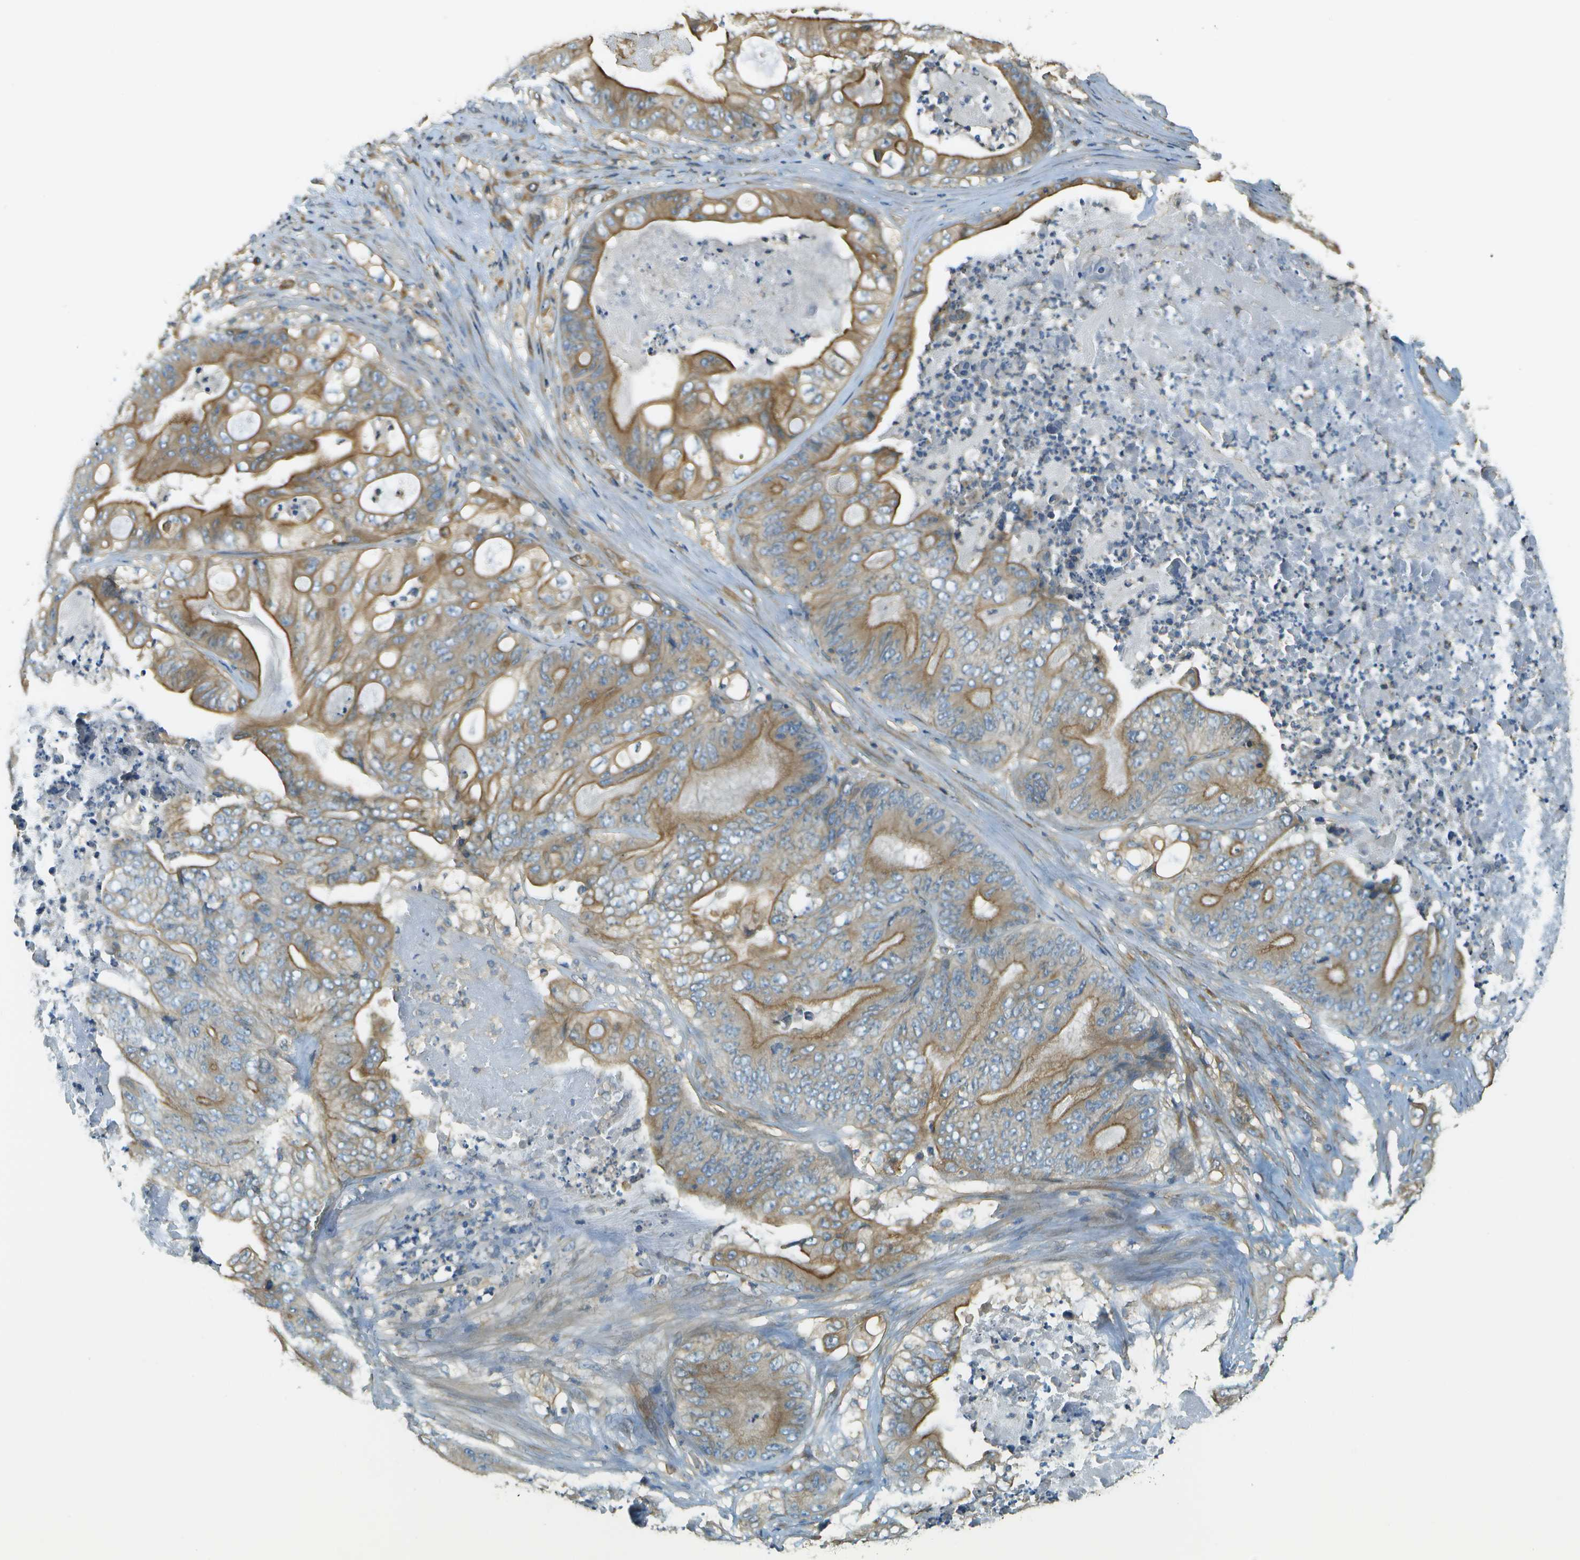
{"staining": {"intensity": "moderate", "quantity": "25%-75%", "location": "cytoplasmic/membranous"}, "tissue": "stomach cancer", "cell_type": "Tumor cells", "image_type": "cancer", "snomed": [{"axis": "morphology", "description": "Adenocarcinoma, NOS"}, {"axis": "topography", "description": "Stomach"}], "caption": "Human adenocarcinoma (stomach) stained for a protein (brown) displays moderate cytoplasmic/membranous positive positivity in about 25%-75% of tumor cells.", "gene": "DNAJB11", "patient": {"sex": "female", "age": 73}}